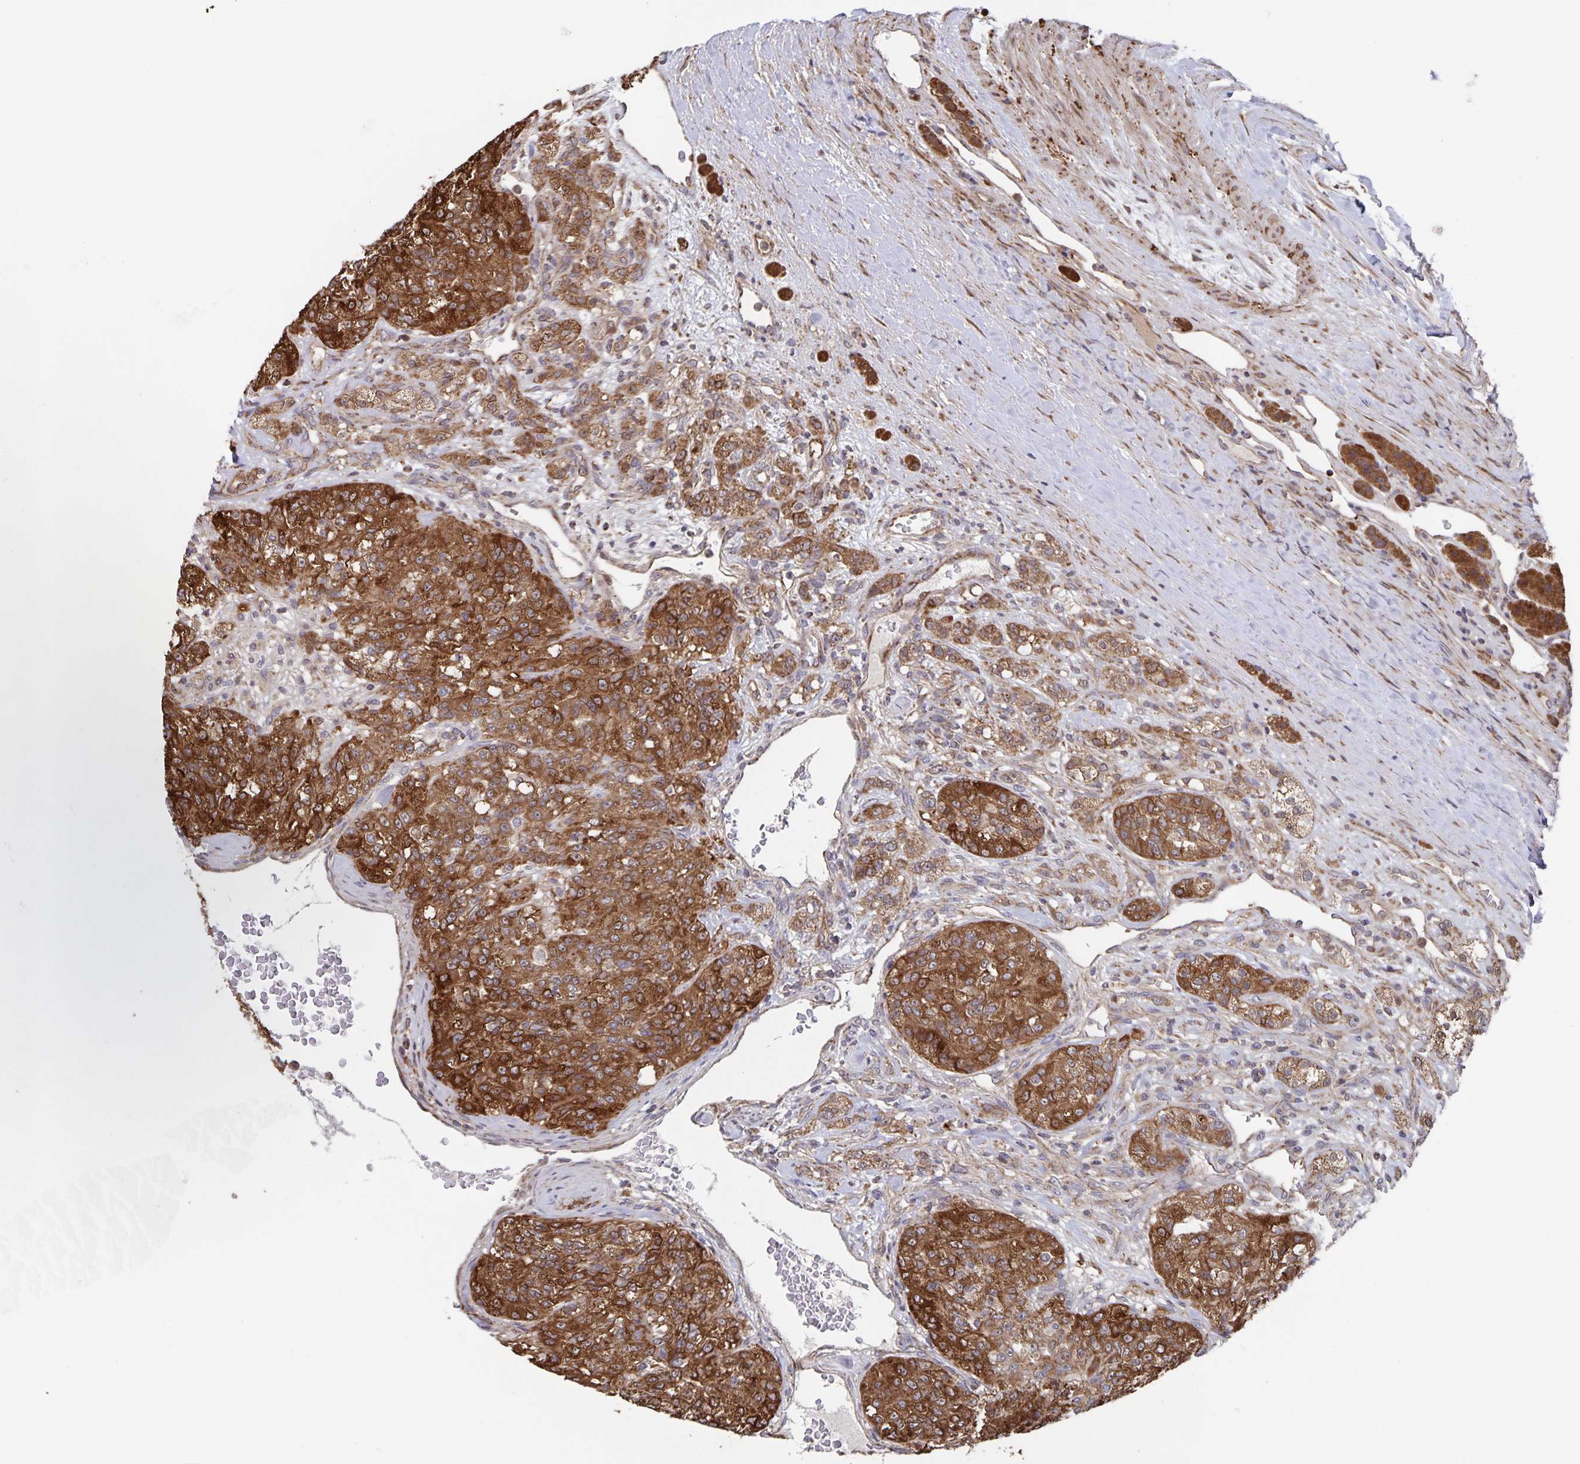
{"staining": {"intensity": "strong", "quantity": ">75%", "location": "cytoplasmic/membranous"}, "tissue": "renal cancer", "cell_type": "Tumor cells", "image_type": "cancer", "snomed": [{"axis": "morphology", "description": "Adenocarcinoma, NOS"}, {"axis": "topography", "description": "Kidney"}], "caption": "Human adenocarcinoma (renal) stained for a protein (brown) reveals strong cytoplasmic/membranous positive staining in about >75% of tumor cells.", "gene": "ACACA", "patient": {"sex": "female", "age": 63}}